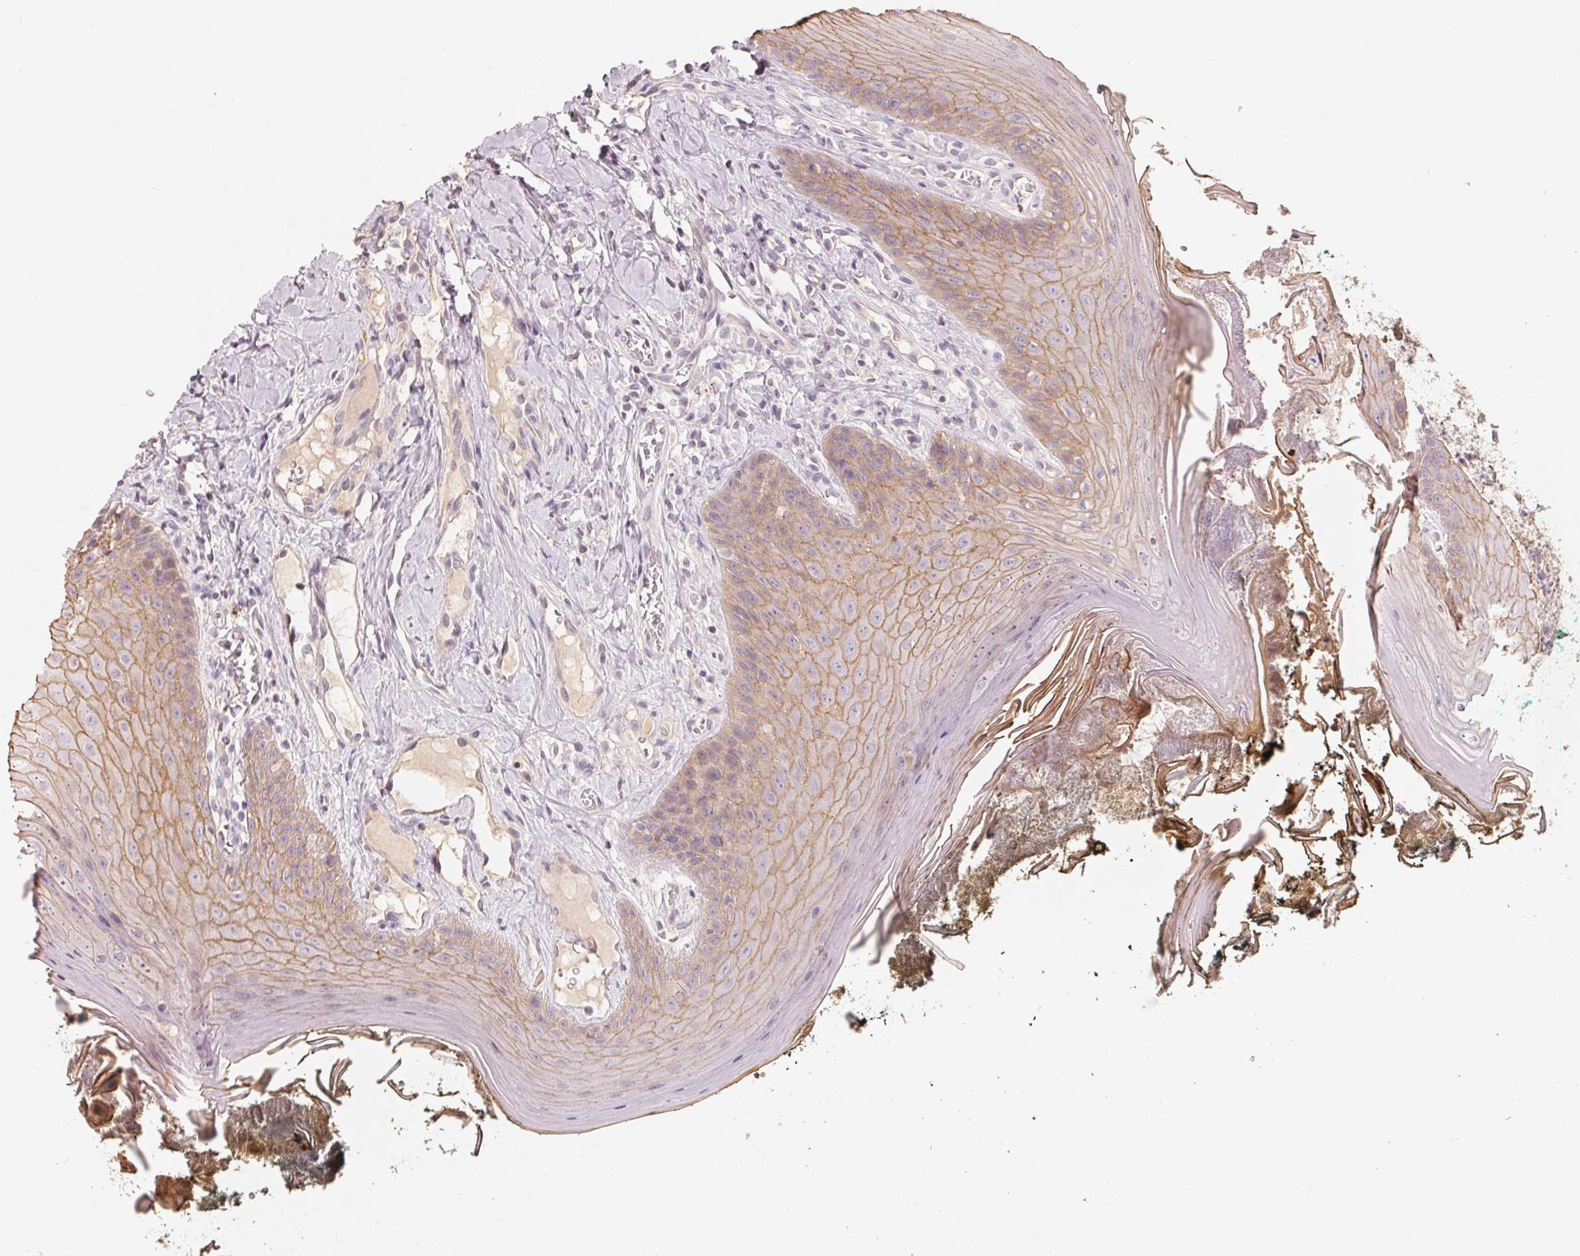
{"staining": {"intensity": "moderate", "quantity": "25%-75%", "location": "cytoplasmic/membranous"}, "tissue": "oral mucosa", "cell_type": "Squamous epithelial cells", "image_type": "normal", "snomed": [{"axis": "morphology", "description": "Normal tissue, NOS"}, {"axis": "topography", "description": "Oral tissue"}], "caption": "A medium amount of moderate cytoplasmic/membranous expression is present in approximately 25%-75% of squamous epithelial cells in normal oral mucosa.", "gene": "TP53AIP1", "patient": {"sex": "male", "age": 9}}